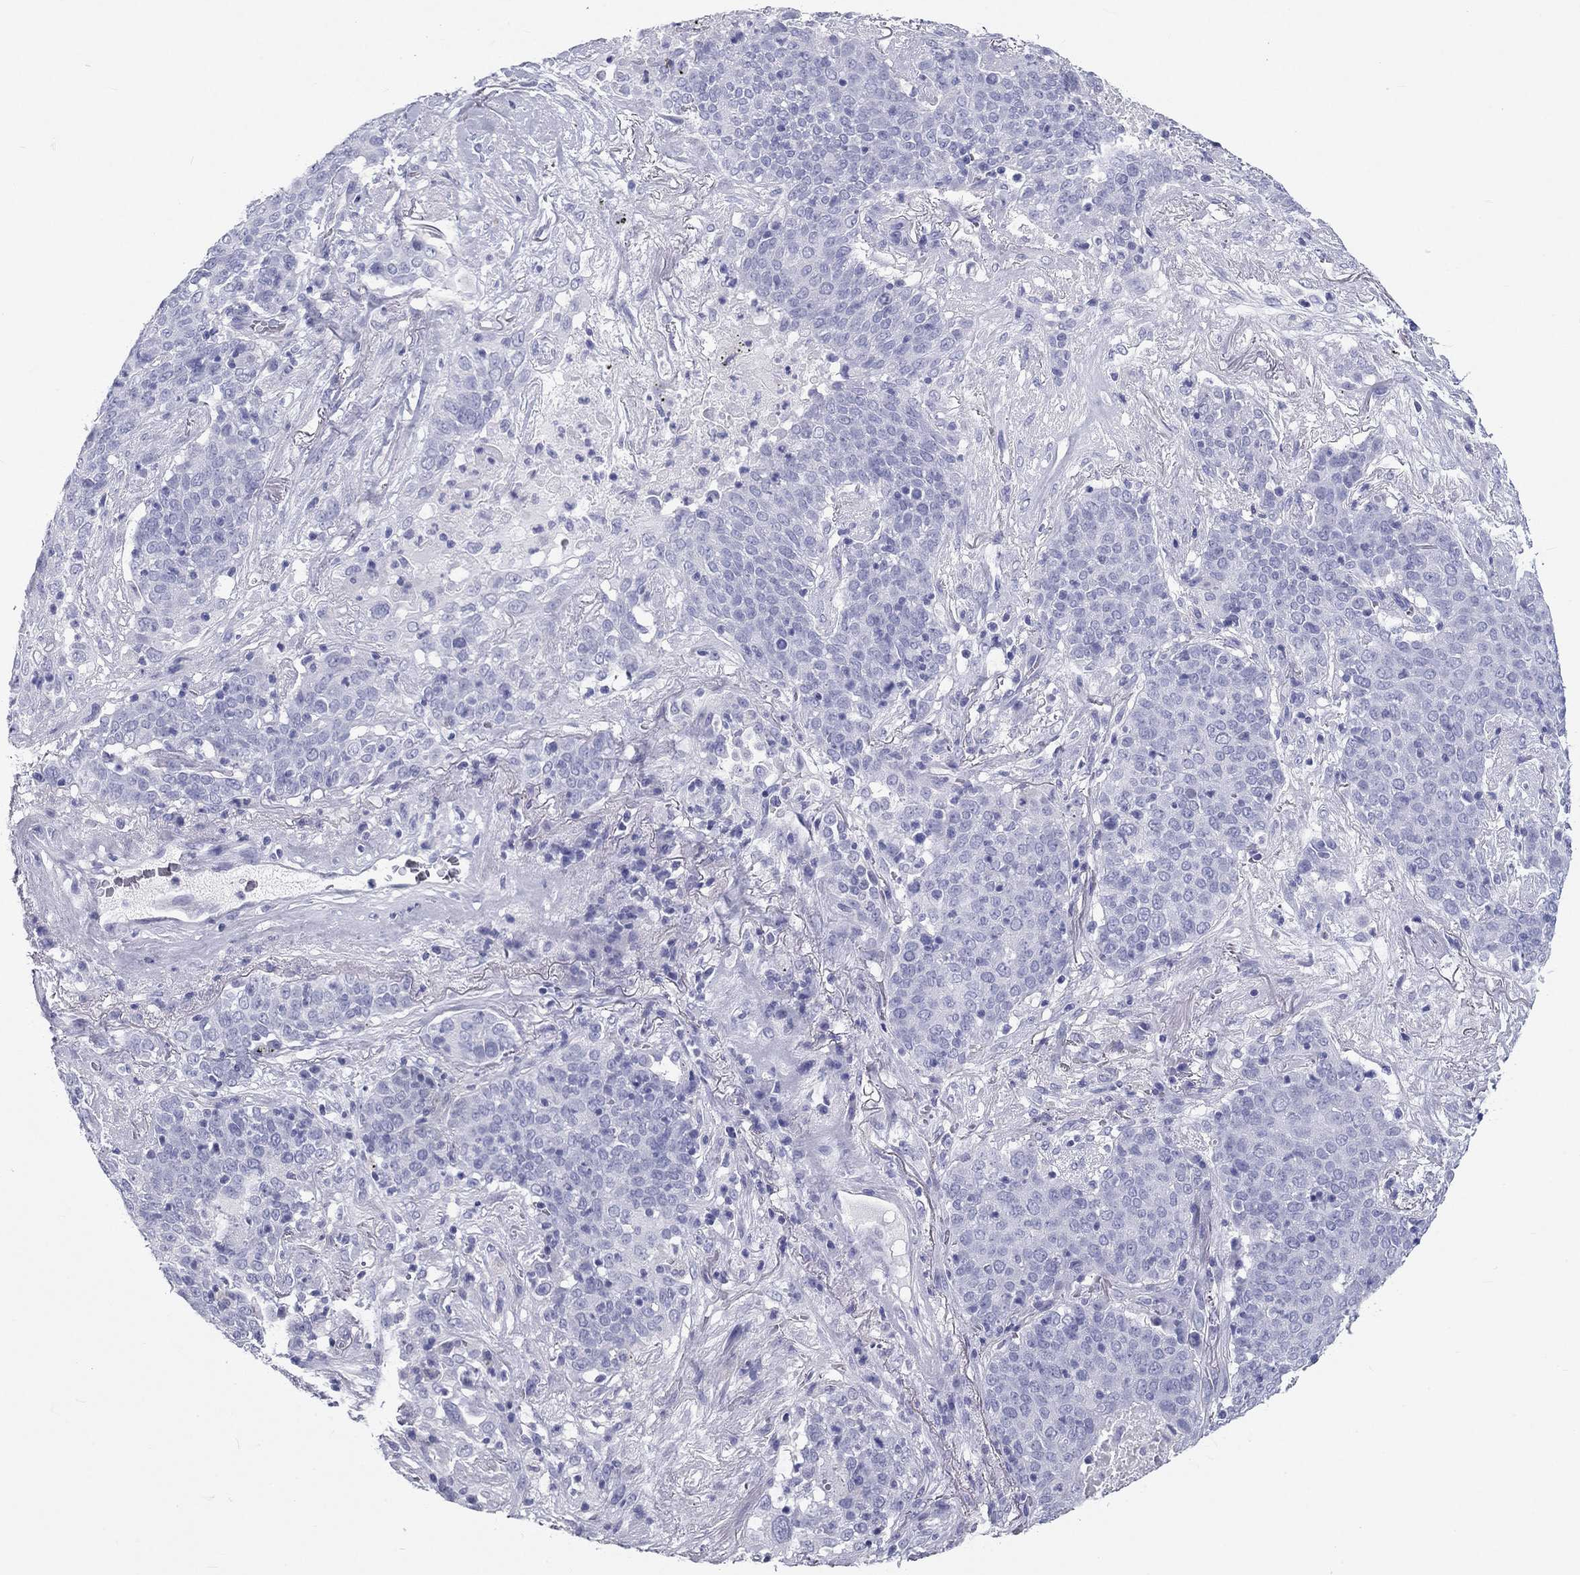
{"staining": {"intensity": "negative", "quantity": "none", "location": "none"}, "tissue": "lung cancer", "cell_type": "Tumor cells", "image_type": "cancer", "snomed": [{"axis": "morphology", "description": "Squamous cell carcinoma, NOS"}, {"axis": "topography", "description": "Lung"}], "caption": "Micrograph shows no significant protein expression in tumor cells of squamous cell carcinoma (lung).", "gene": "DNALI1", "patient": {"sex": "male", "age": 82}}